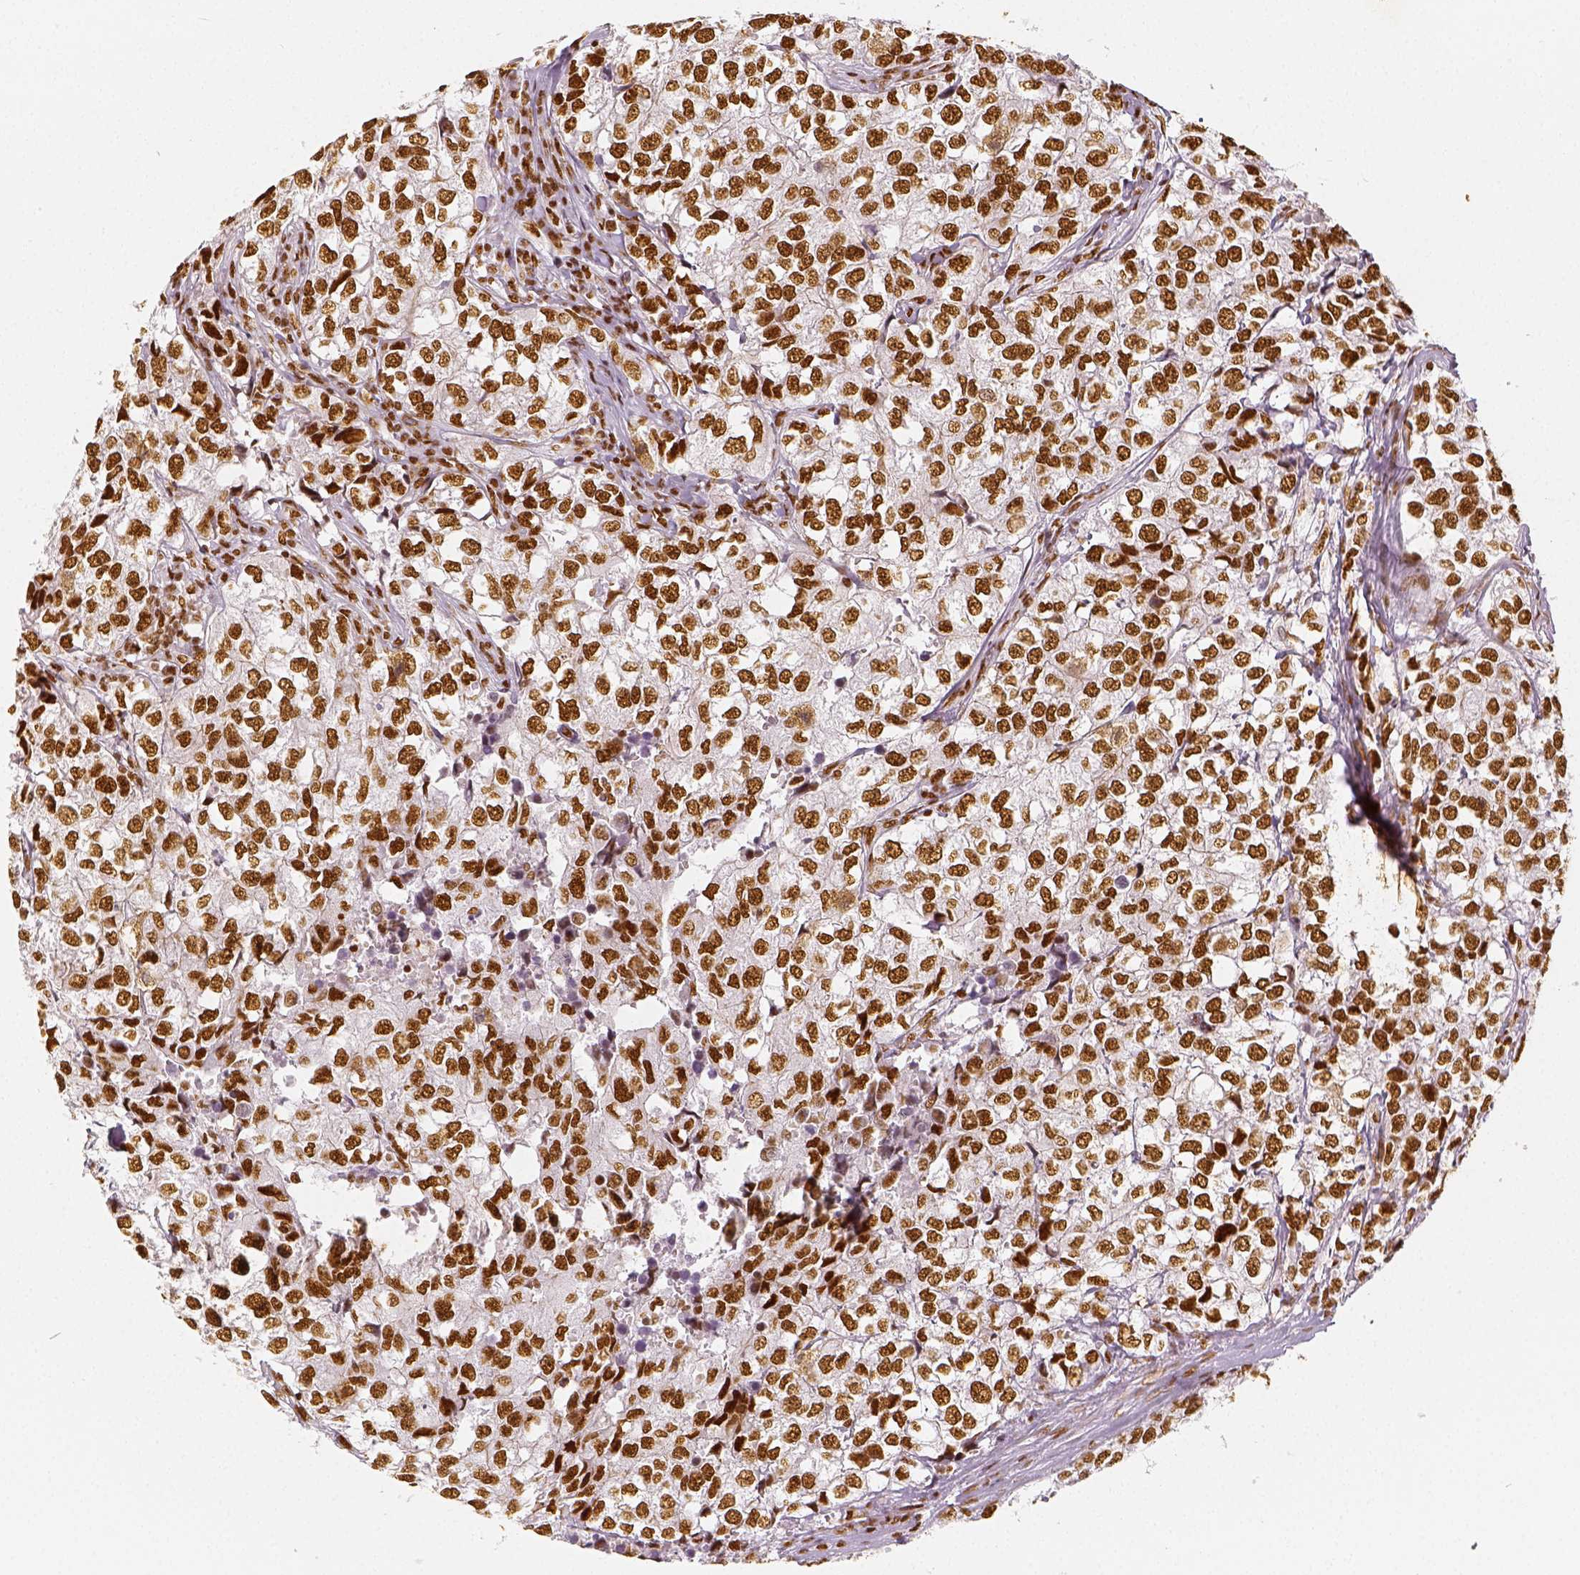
{"staining": {"intensity": "moderate", "quantity": ">75%", "location": "nuclear"}, "tissue": "breast cancer", "cell_type": "Tumor cells", "image_type": "cancer", "snomed": [{"axis": "morphology", "description": "Duct carcinoma"}, {"axis": "topography", "description": "Breast"}], "caption": "Immunohistochemistry (IHC) of breast cancer (intraductal carcinoma) shows medium levels of moderate nuclear positivity in approximately >75% of tumor cells.", "gene": "KDM5B", "patient": {"sex": "female", "age": 30}}